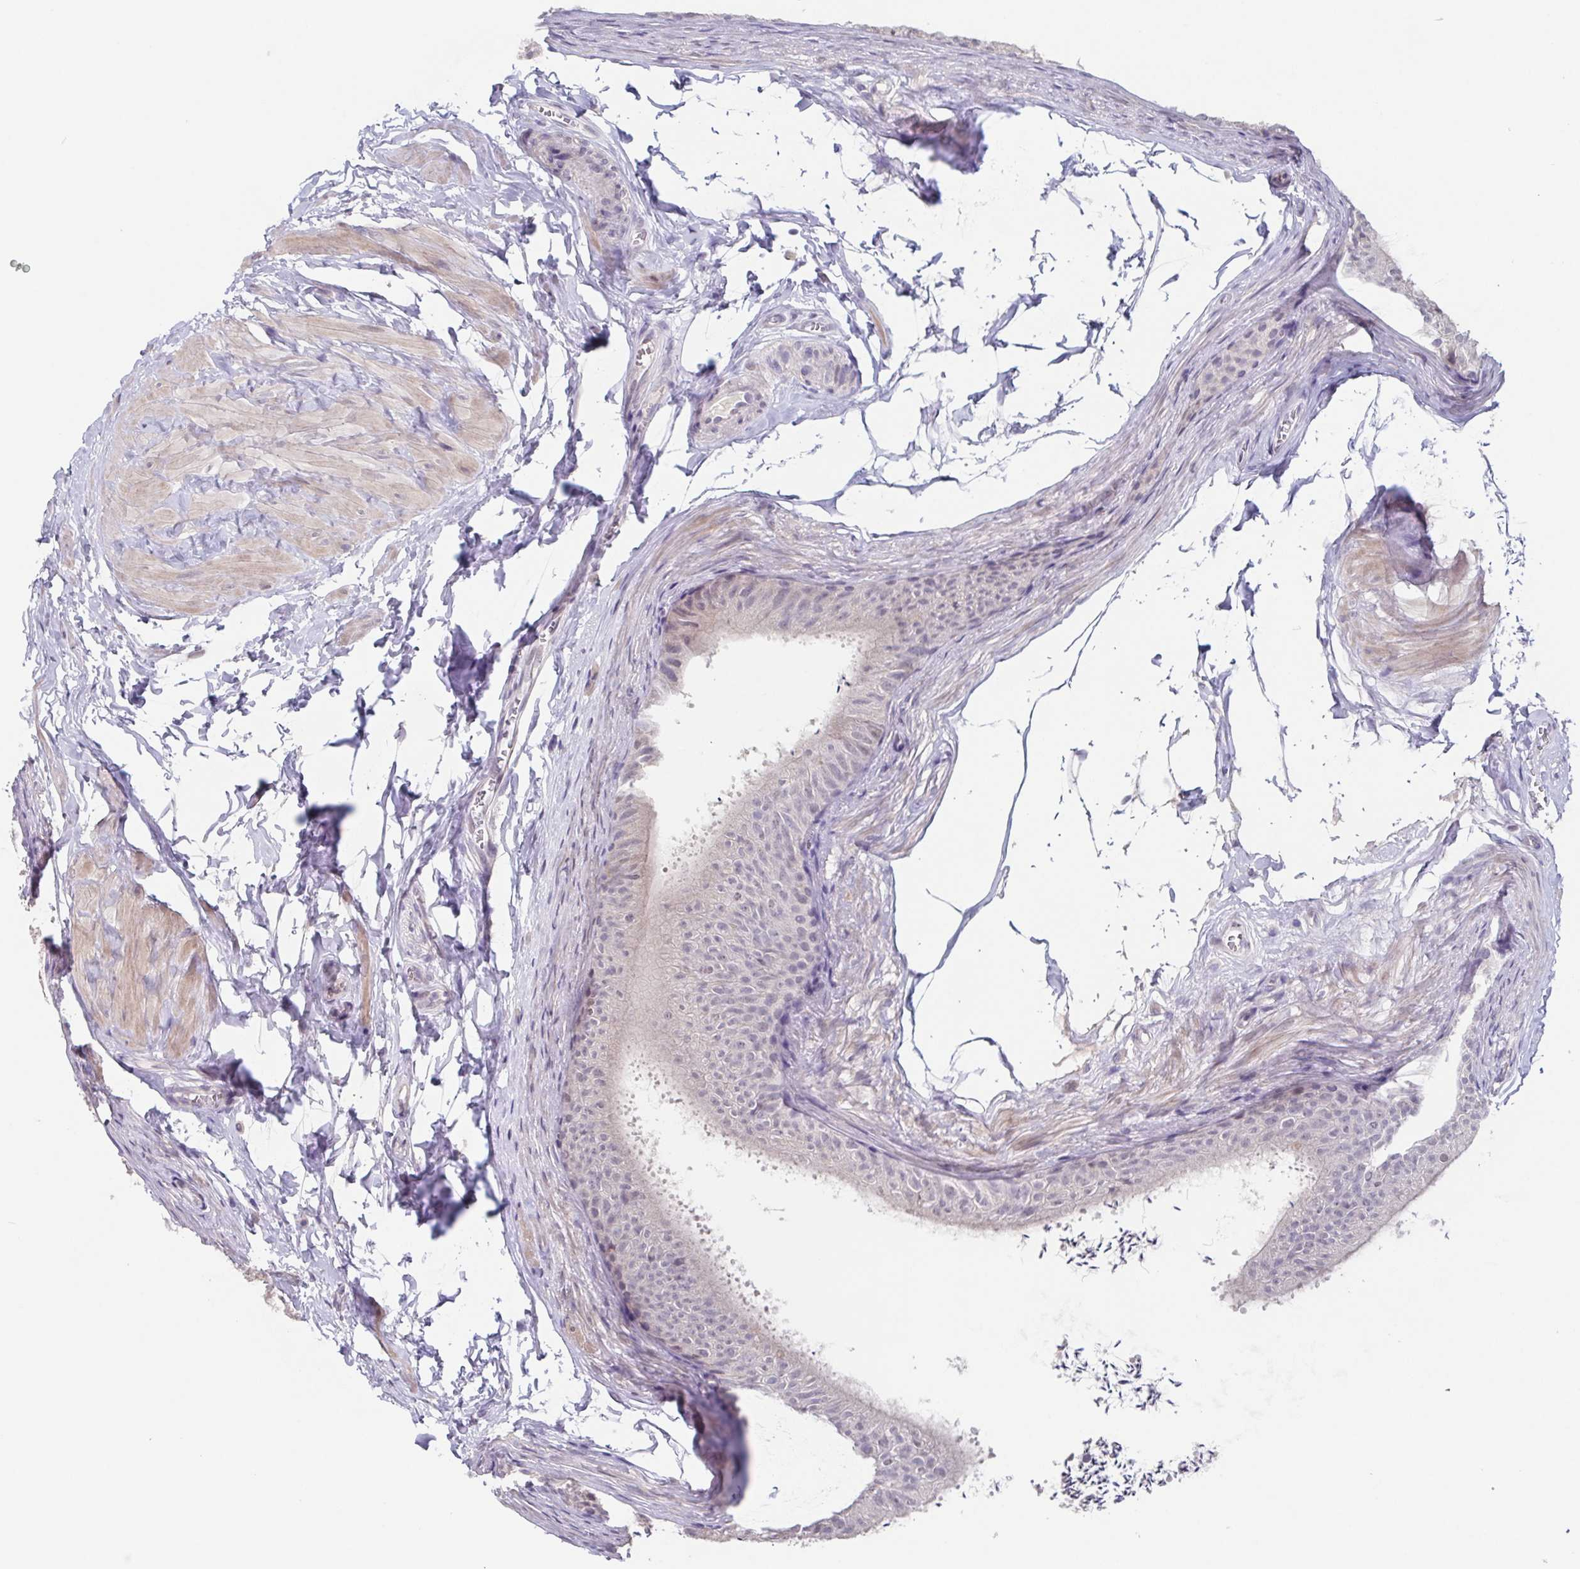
{"staining": {"intensity": "weak", "quantity": "<25%", "location": "cytoplasmic/membranous"}, "tissue": "epididymis", "cell_type": "Glandular cells", "image_type": "normal", "snomed": [{"axis": "morphology", "description": "Normal tissue, NOS"}, {"axis": "topography", "description": "Epididymis, spermatic cord, NOS"}, {"axis": "topography", "description": "Epididymis"}, {"axis": "topography", "description": "Peripheral nerve tissue"}], "caption": "Immunohistochemistry photomicrograph of normal epididymis: human epididymis stained with DAB reveals no significant protein expression in glandular cells.", "gene": "GHRL", "patient": {"sex": "male", "age": 29}}